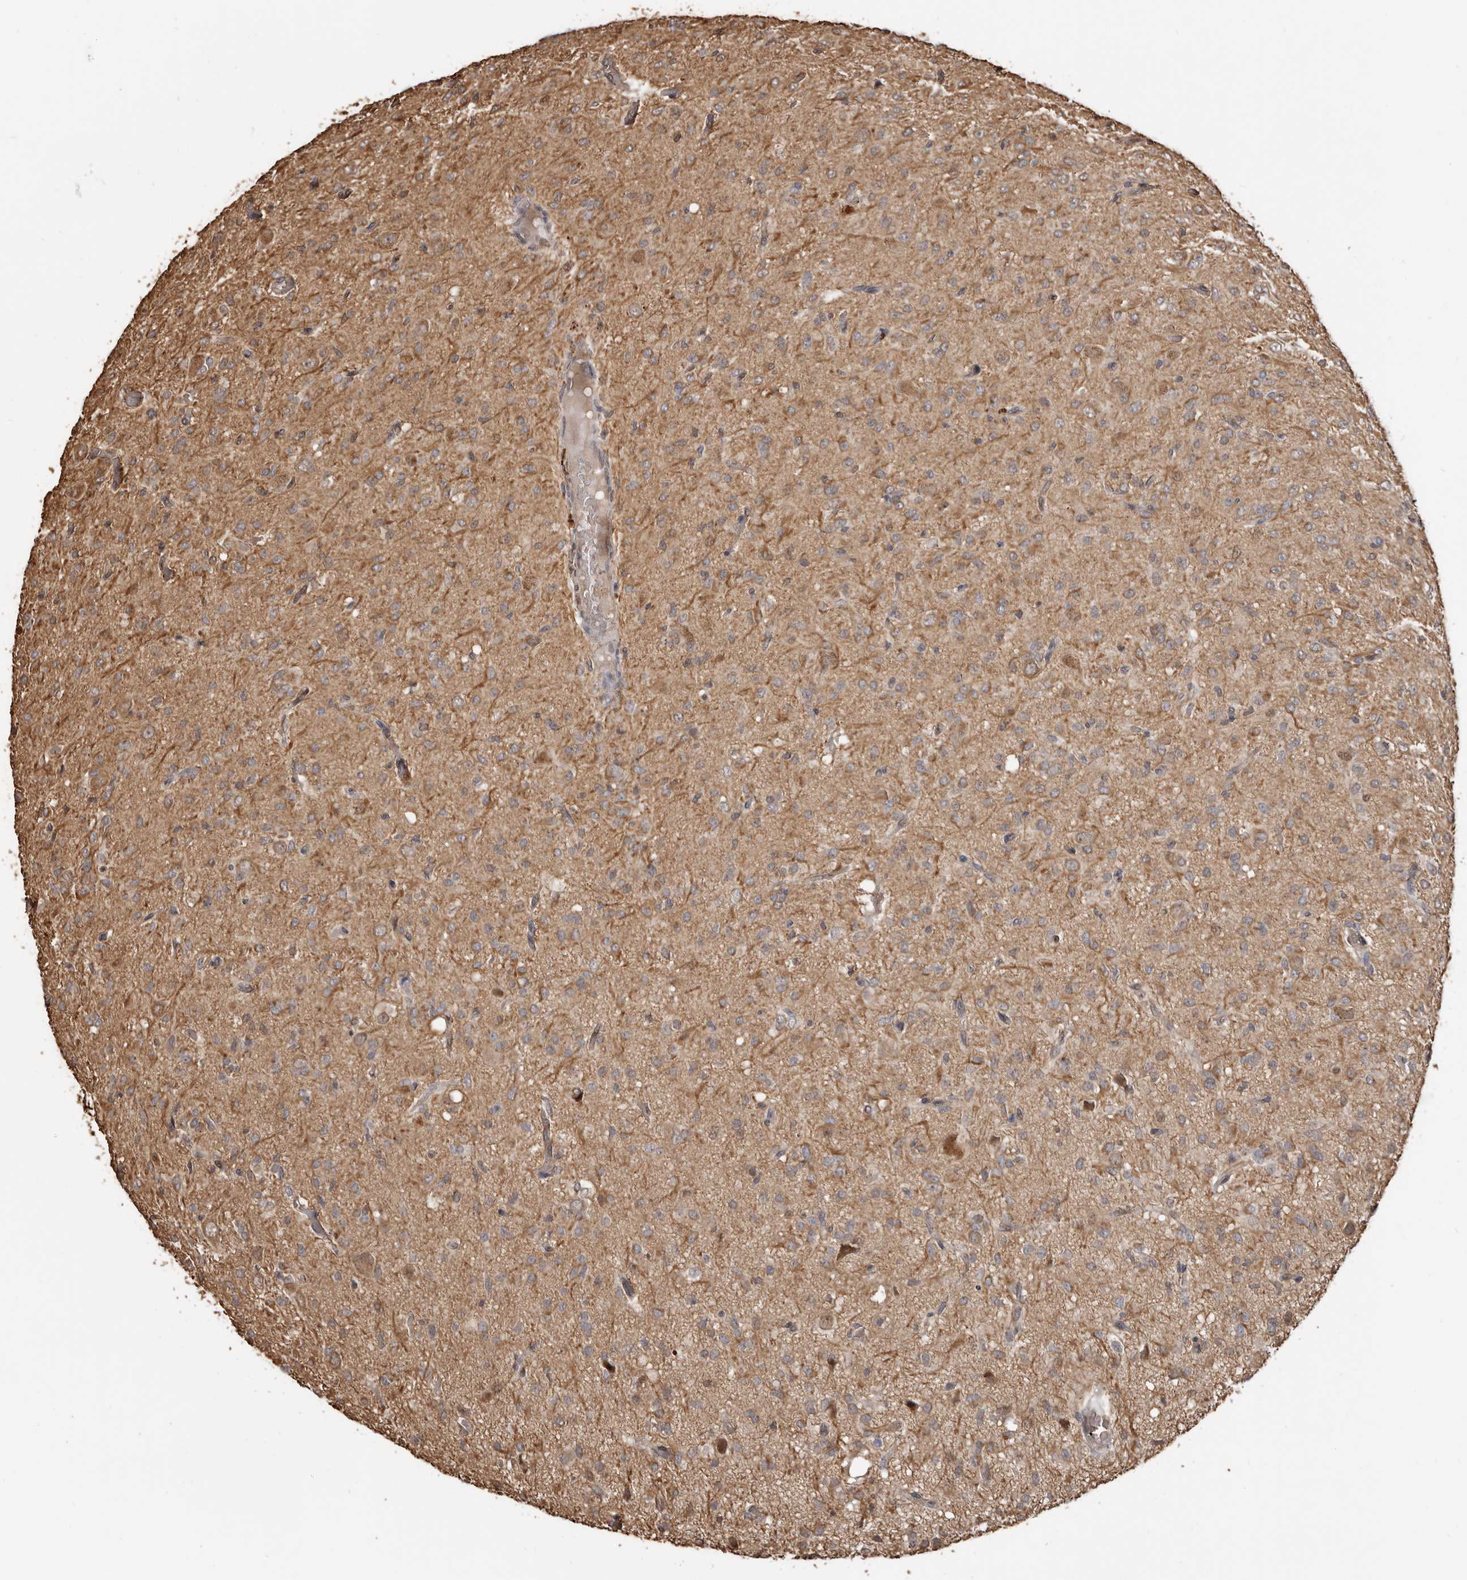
{"staining": {"intensity": "moderate", "quantity": ">75%", "location": "cytoplasmic/membranous"}, "tissue": "glioma", "cell_type": "Tumor cells", "image_type": "cancer", "snomed": [{"axis": "morphology", "description": "Glioma, malignant, High grade"}, {"axis": "topography", "description": "Brain"}], "caption": "A micrograph showing moderate cytoplasmic/membranous staining in approximately >75% of tumor cells in malignant glioma (high-grade), as visualized by brown immunohistochemical staining.", "gene": "ENTREP1", "patient": {"sex": "female", "age": 59}}